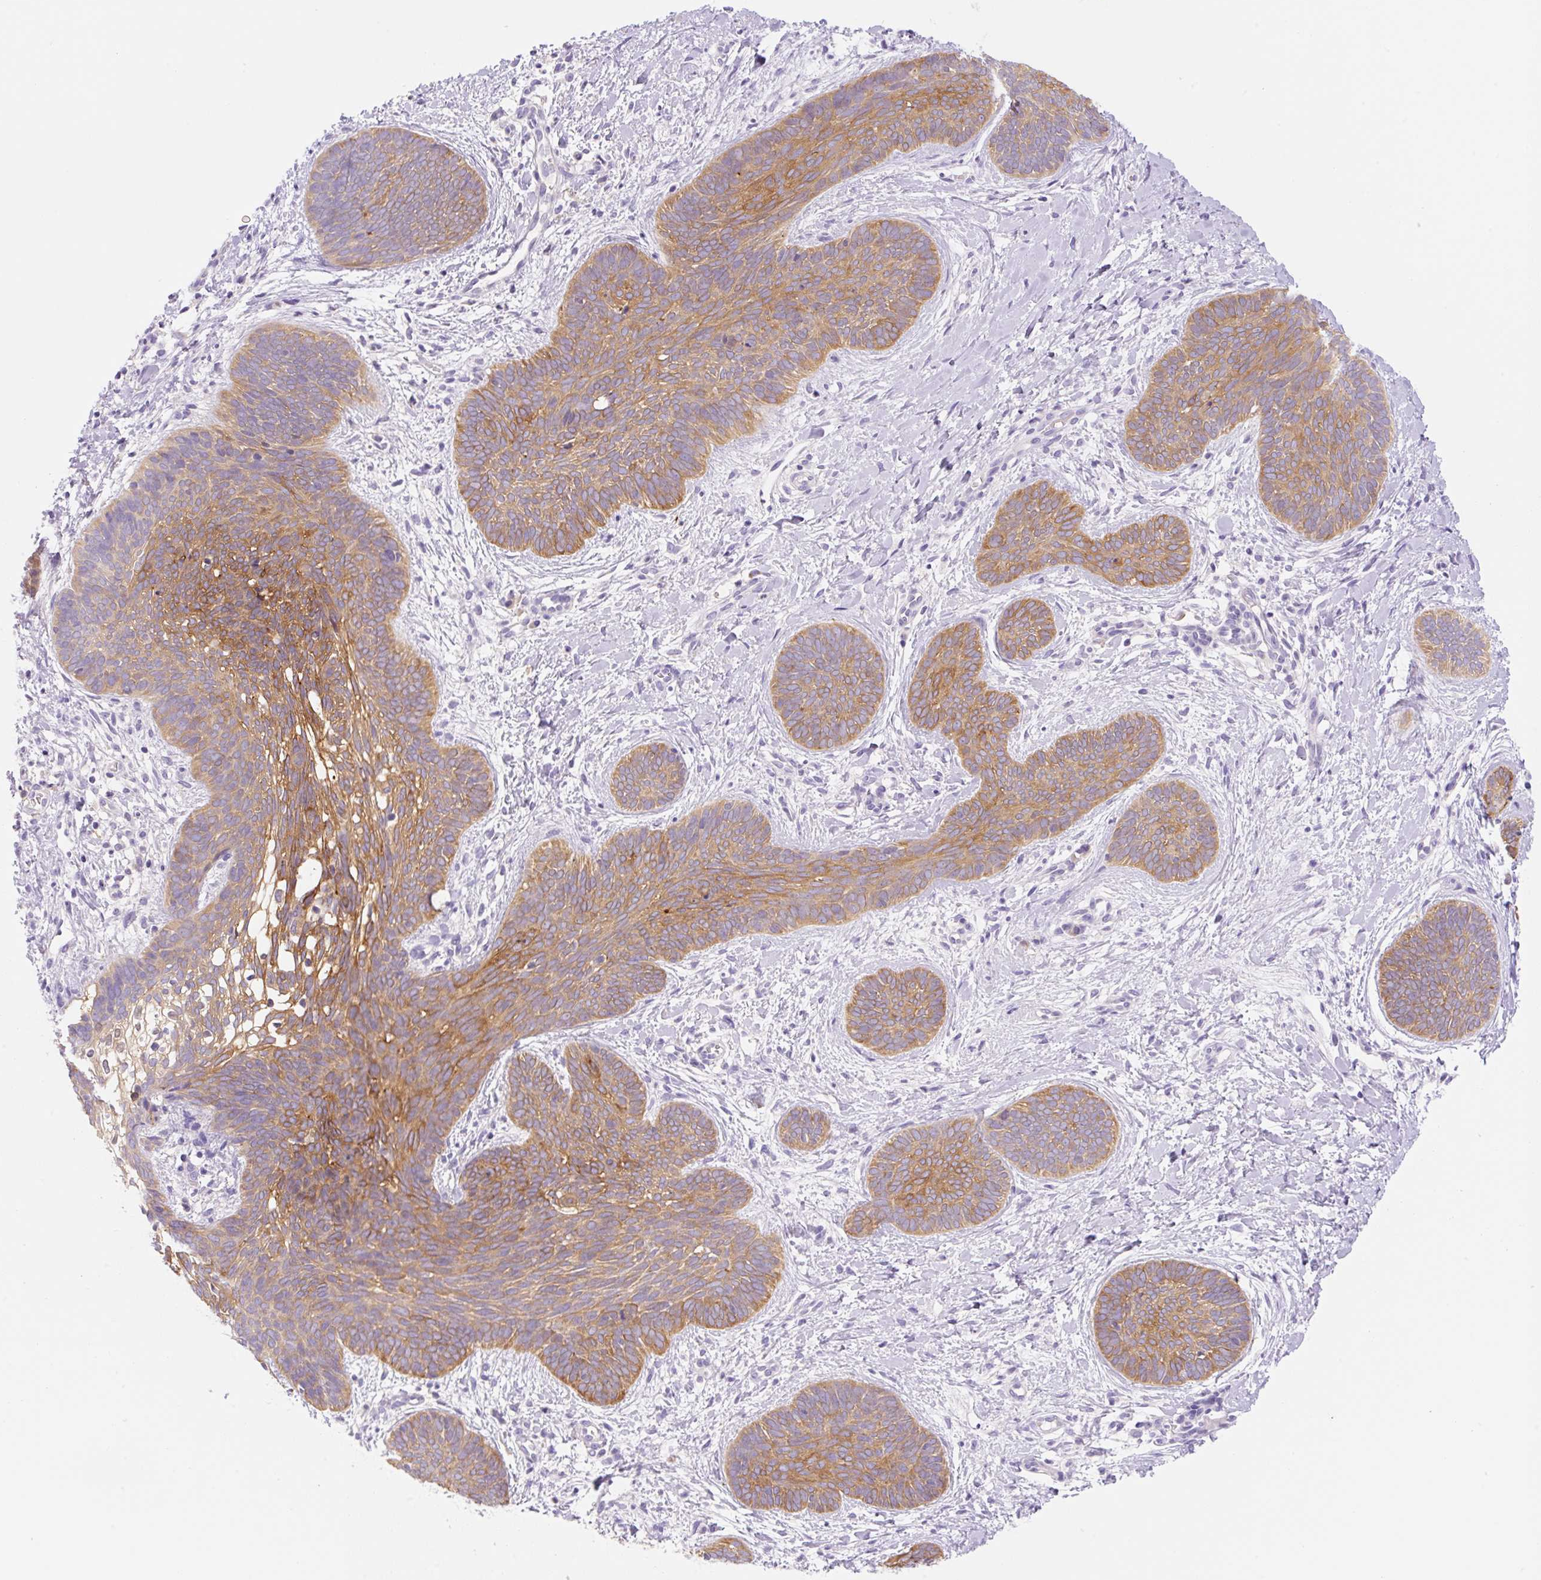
{"staining": {"intensity": "moderate", "quantity": ">75%", "location": "cytoplasmic/membranous"}, "tissue": "skin cancer", "cell_type": "Tumor cells", "image_type": "cancer", "snomed": [{"axis": "morphology", "description": "Basal cell carcinoma"}, {"axis": "topography", "description": "Skin"}], "caption": "Immunohistochemistry (IHC) (DAB (3,3'-diaminobenzidine)) staining of basal cell carcinoma (skin) exhibits moderate cytoplasmic/membranous protein positivity in approximately >75% of tumor cells. (DAB (3,3'-diaminobenzidine) IHC, brown staining for protein, blue staining for nuclei).", "gene": "DENND5A", "patient": {"sex": "female", "age": 81}}